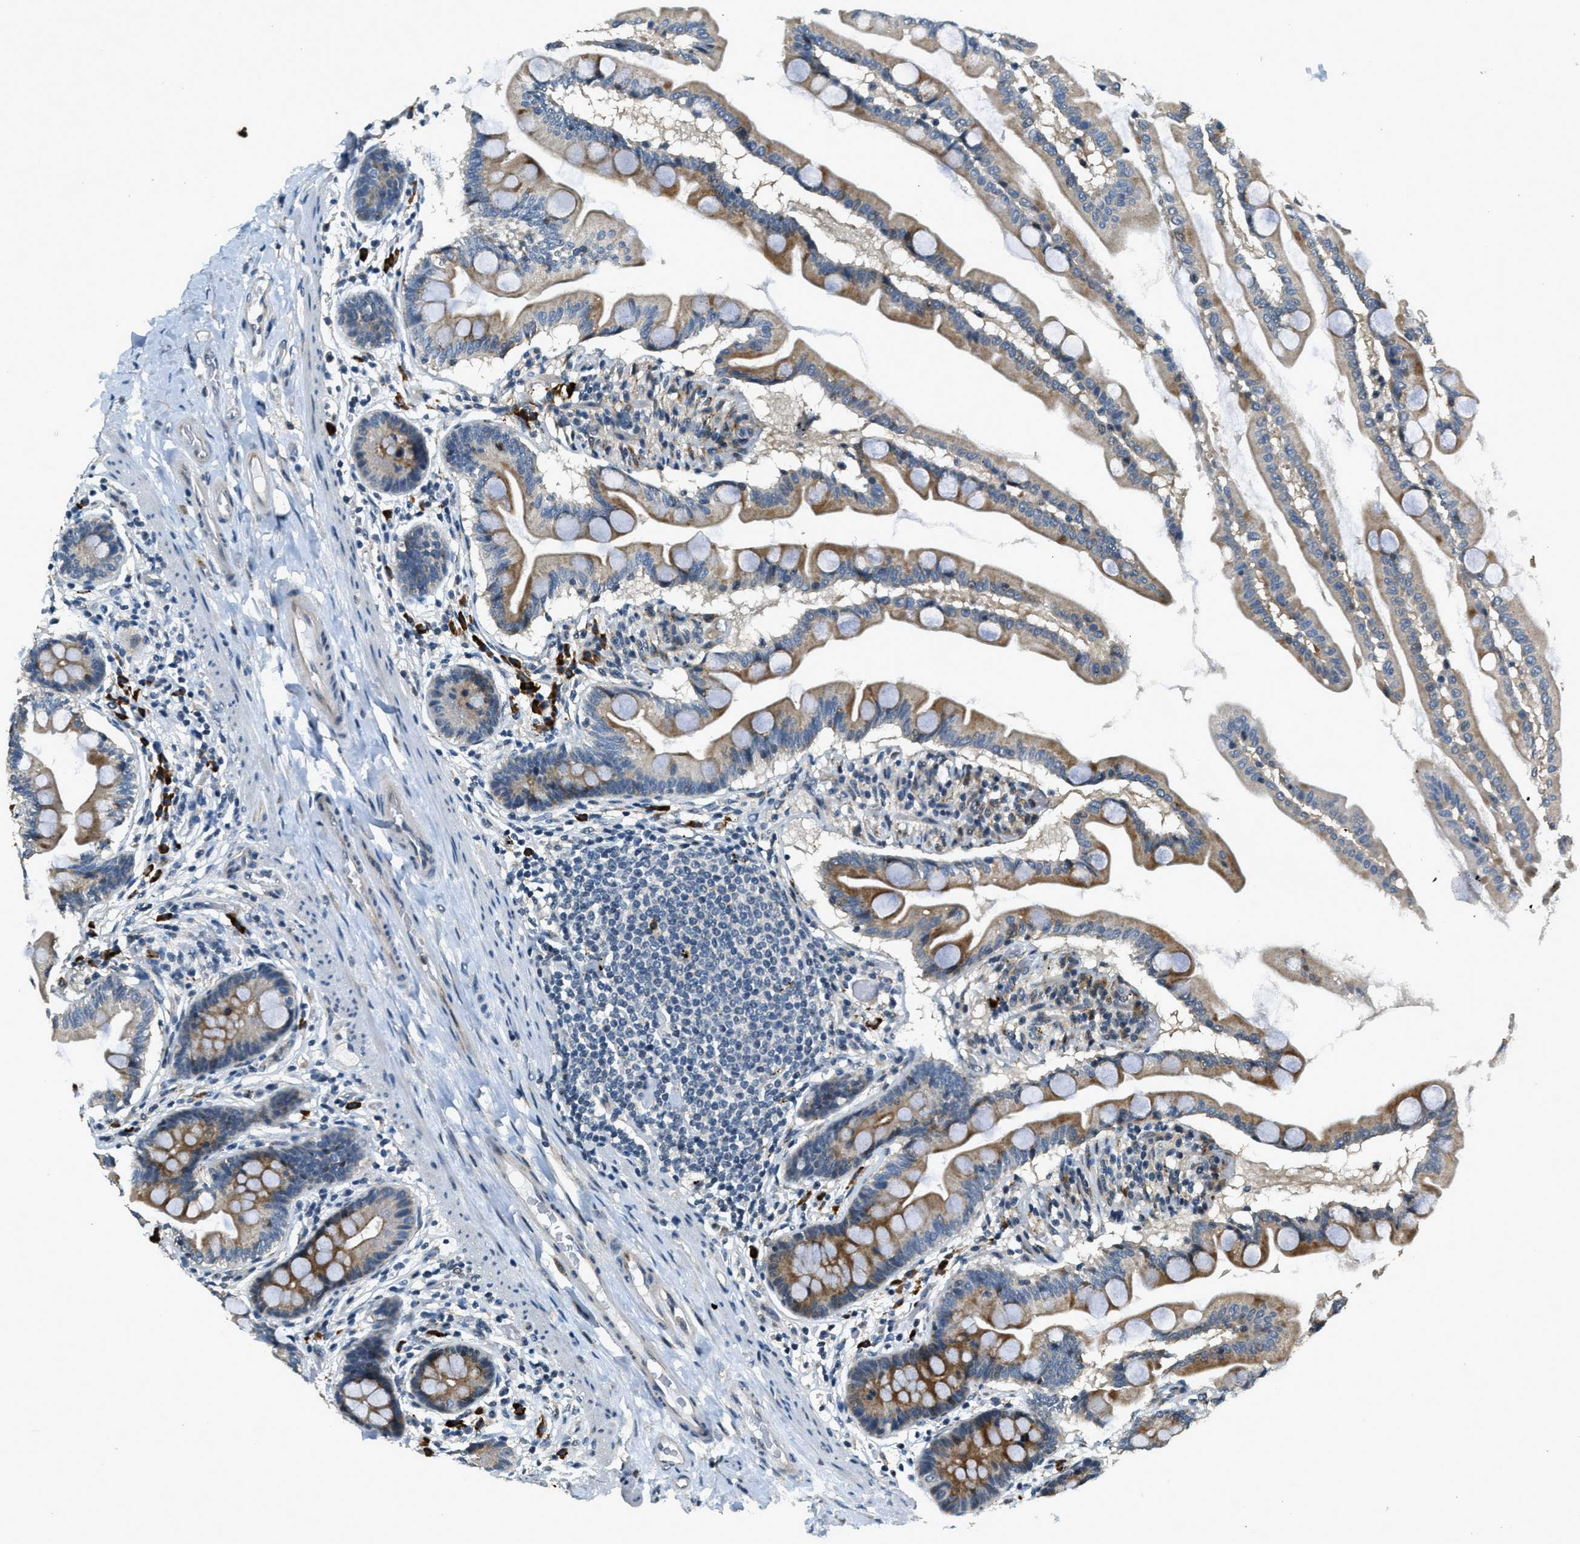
{"staining": {"intensity": "moderate", "quantity": ">75%", "location": "cytoplasmic/membranous"}, "tissue": "small intestine", "cell_type": "Glandular cells", "image_type": "normal", "snomed": [{"axis": "morphology", "description": "Normal tissue, NOS"}, {"axis": "topography", "description": "Small intestine"}], "caption": "Moderate cytoplasmic/membranous positivity is appreciated in about >75% of glandular cells in benign small intestine. Using DAB (3,3'-diaminobenzidine) (brown) and hematoxylin (blue) stains, captured at high magnification using brightfield microscopy.", "gene": "HERC2", "patient": {"sex": "female", "age": 56}}